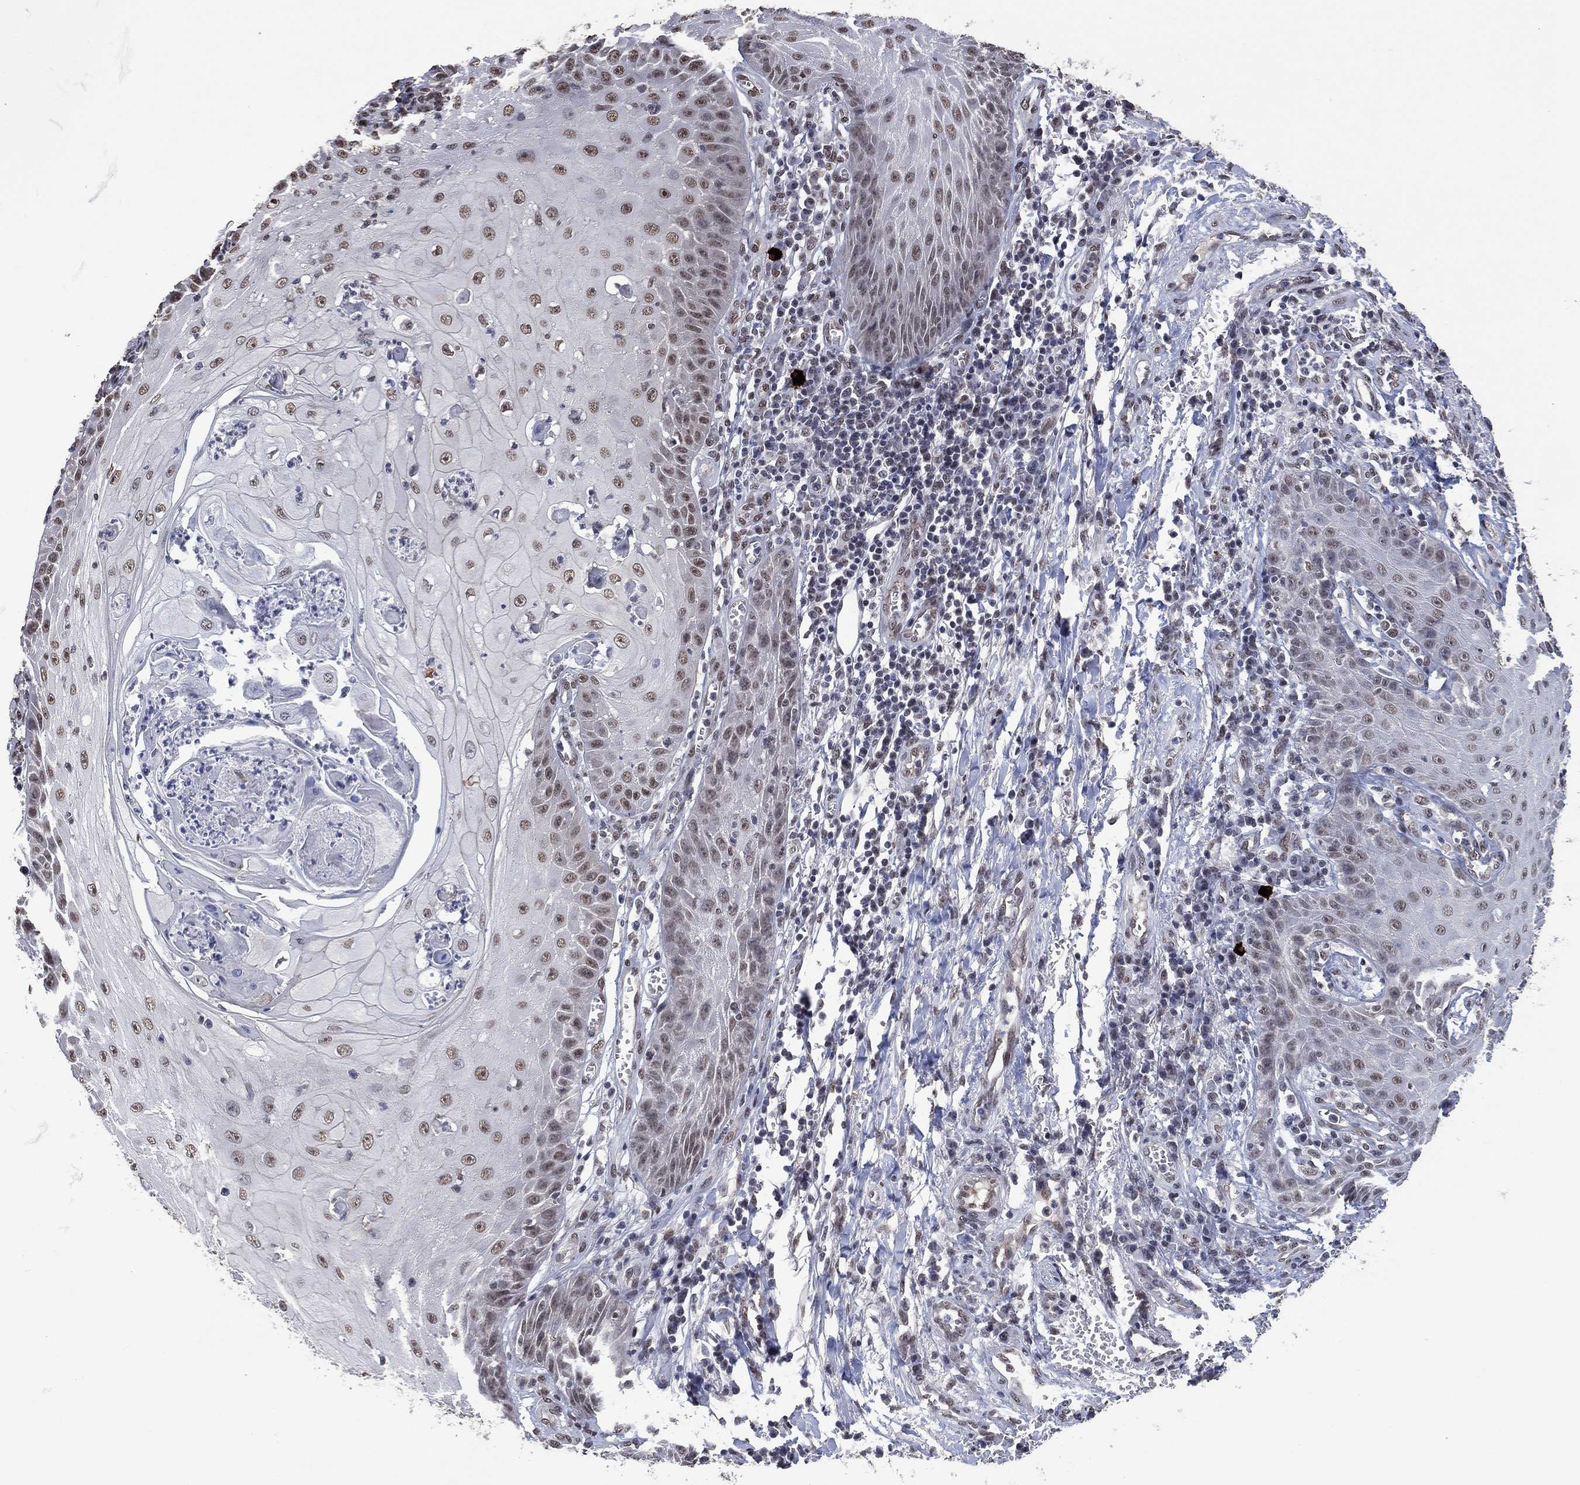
{"staining": {"intensity": "weak", "quantity": "25%-75%", "location": "nuclear"}, "tissue": "skin cancer", "cell_type": "Tumor cells", "image_type": "cancer", "snomed": [{"axis": "morphology", "description": "Squamous cell carcinoma, NOS"}, {"axis": "topography", "description": "Skin"}], "caption": "Approximately 25%-75% of tumor cells in skin cancer show weak nuclear protein expression as visualized by brown immunohistochemical staining.", "gene": "EHMT1", "patient": {"sex": "male", "age": 70}}